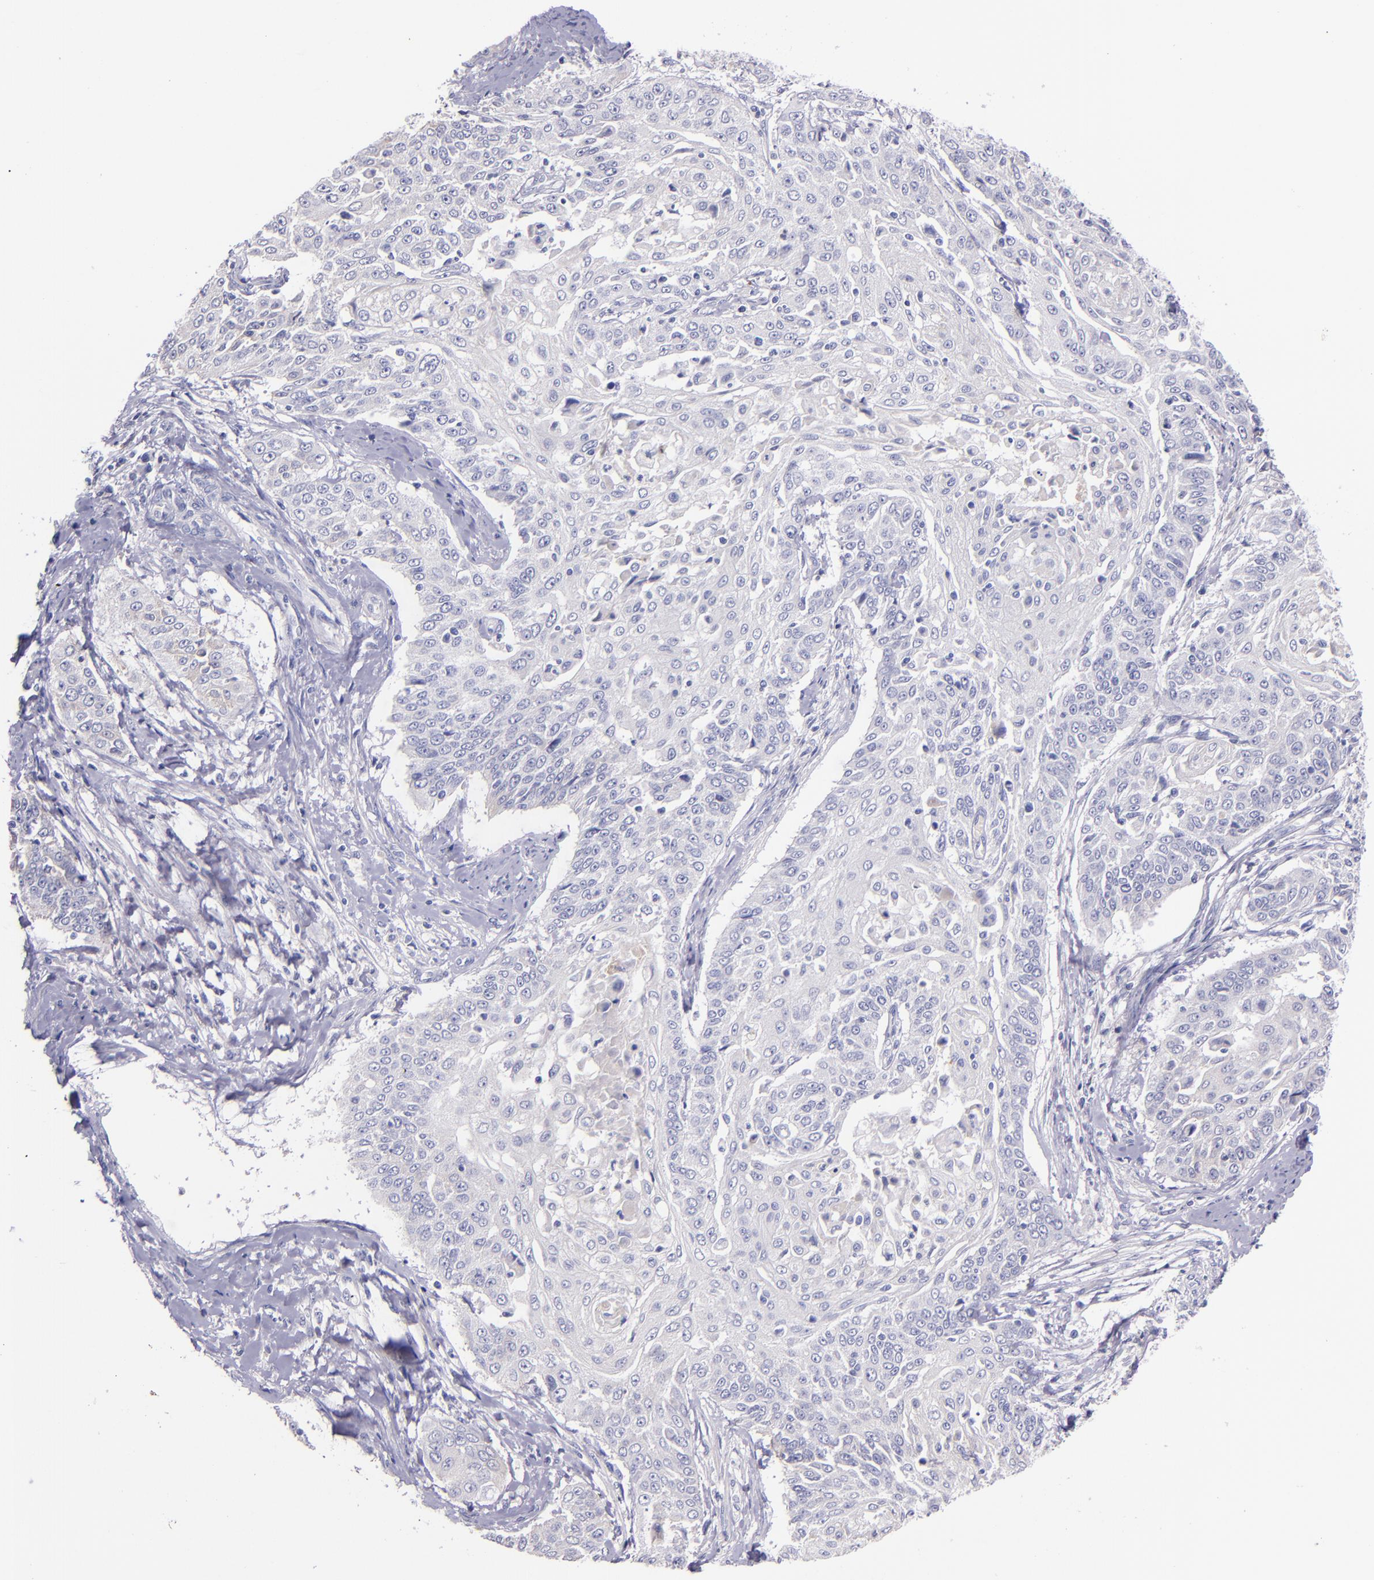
{"staining": {"intensity": "negative", "quantity": "none", "location": "none"}, "tissue": "cervical cancer", "cell_type": "Tumor cells", "image_type": "cancer", "snomed": [{"axis": "morphology", "description": "Squamous cell carcinoma, NOS"}, {"axis": "topography", "description": "Cervix"}], "caption": "Cervical squamous cell carcinoma stained for a protein using immunohistochemistry (IHC) demonstrates no positivity tumor cells.", "gene": "KNG1", "patient": {"sex": "female", "age": 64}}